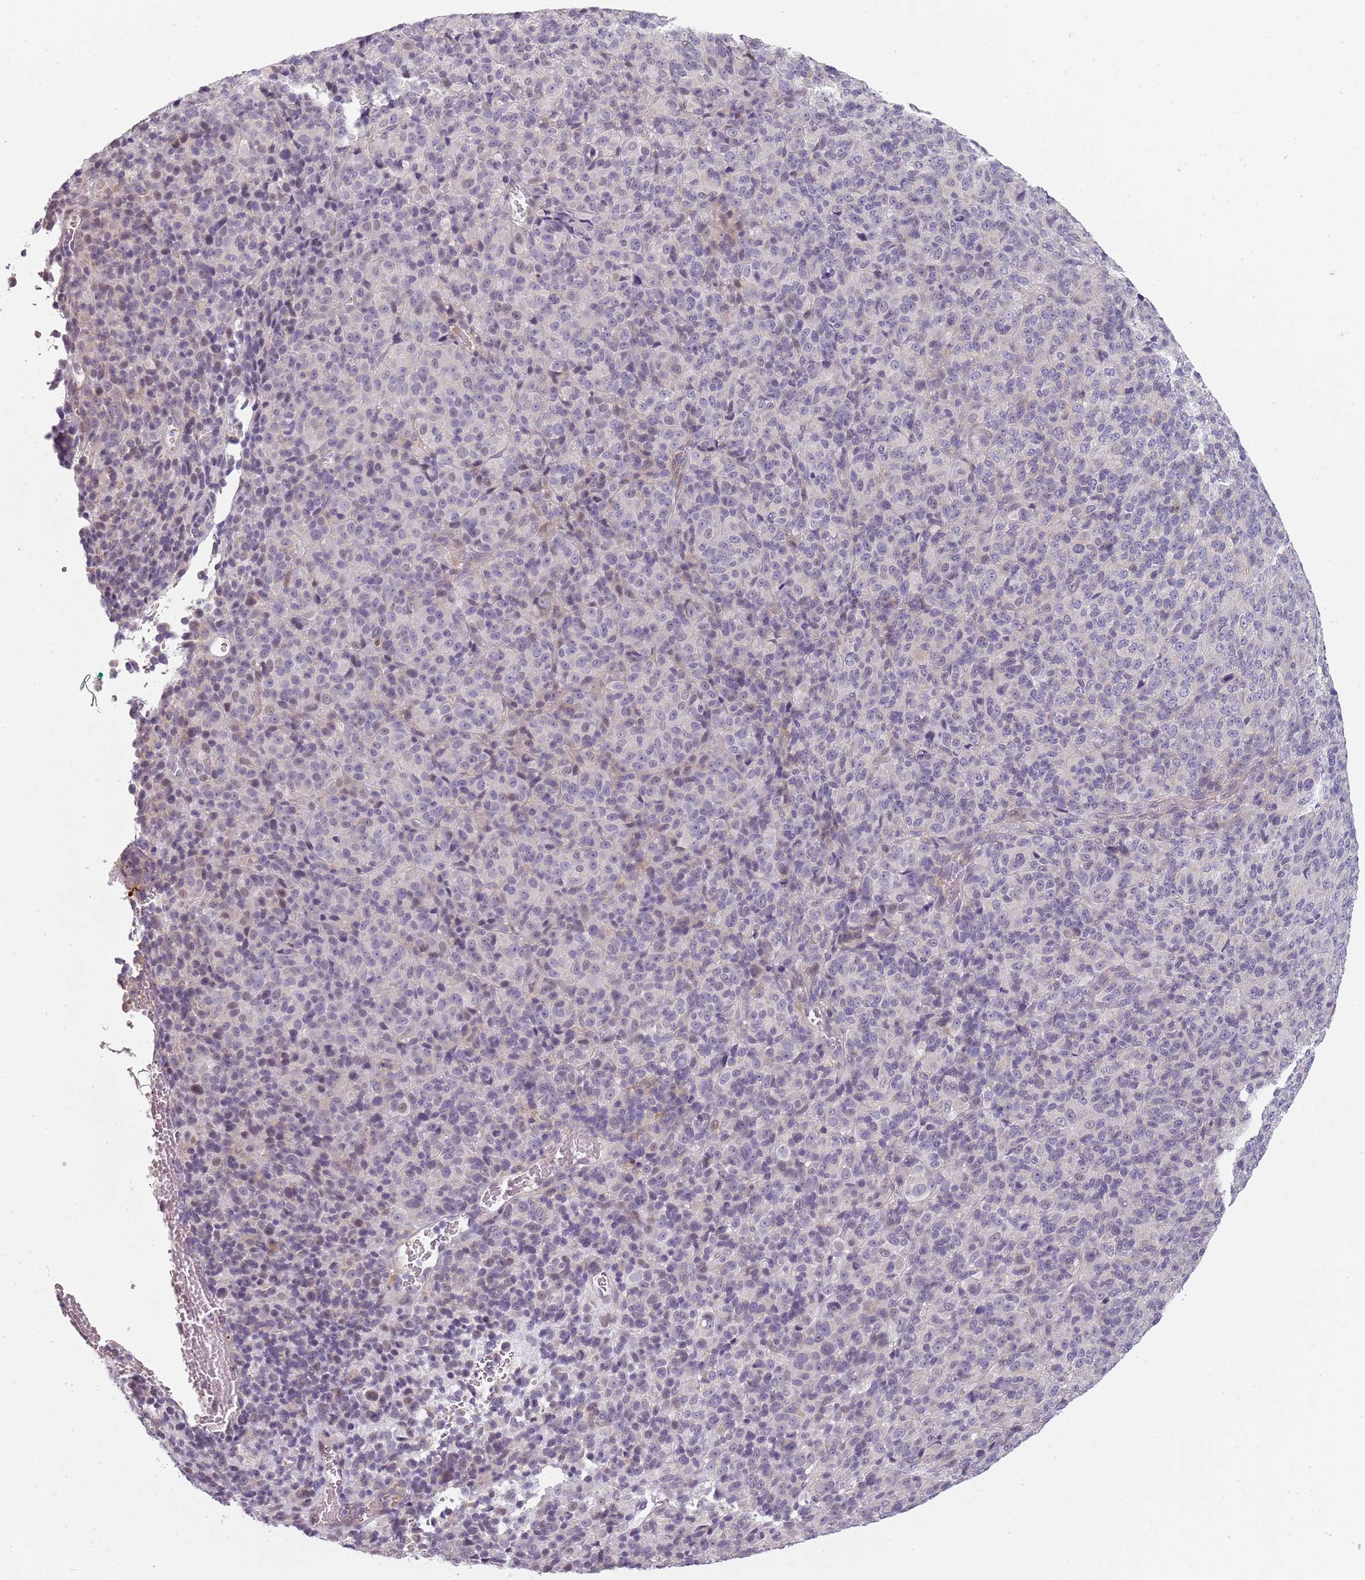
{"staining": {"intensity": "negative", "quantity": "none", "location": "none"}, "tissue": "melanoma", "cell_type": "Tumor cells", "image_type": "cancer", "snomed": [{"axis": "morphology", "description": "Malignant melanoma, Metastatic site"}, {"axis": "topography", "description": "Brain"}], "caption": "Human melanoma stained for a protein using immunohistochemistry (IHC) shows no expression in tumor cells.", "gene": "CC2D2B", "patient": {"sex": "female", "age": 56}}